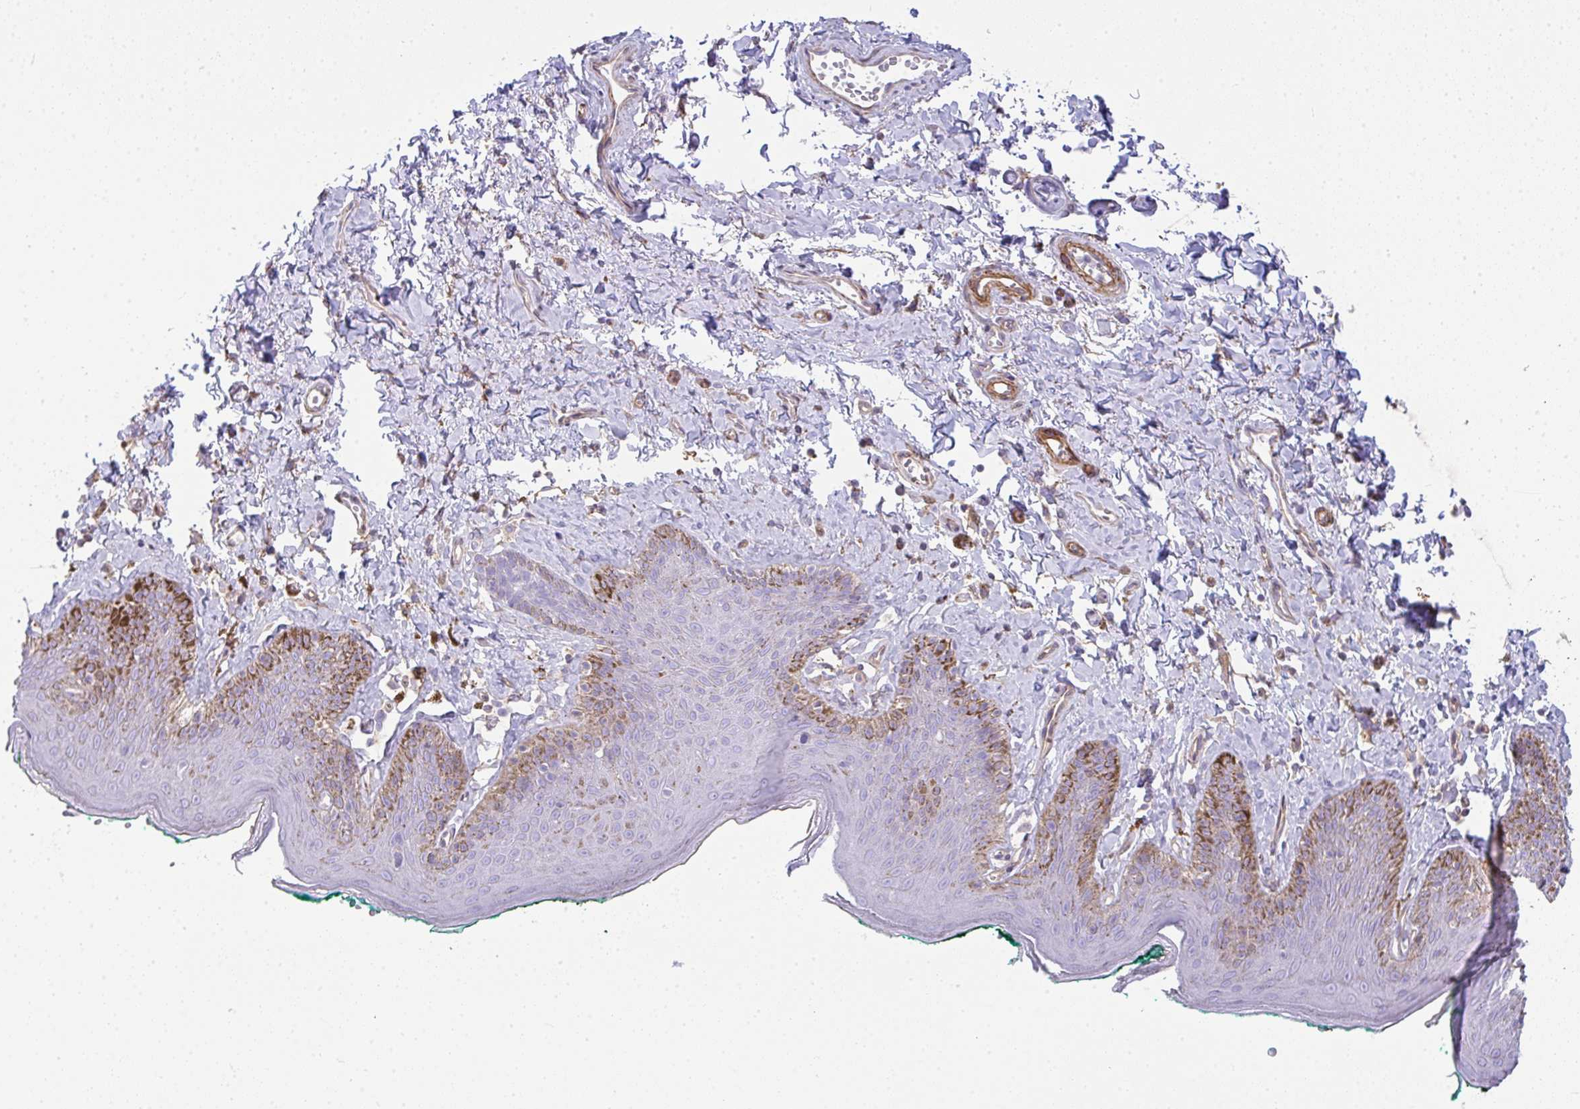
{"staining": {"intensity": "negative", "quantity": "none", "location": "none"}, "tissue": "skin", "cell_type": "Epidermal cells", "image_type": "normal", "snomed": [{"axis": "morphology", "description": "Normal tissue, NOS"}, {"axis": "topography", "description": "Vulva"}, {"axis": "topography", "description": "Peripheral nerve tissue"}], "caption": "Human skin stained for a protein using immunohistochemistry (IHC) demonstrates no positivity in epidermal cells.", "gene": "CDRT15", "patient": {"sex": "female", "age": 66}}